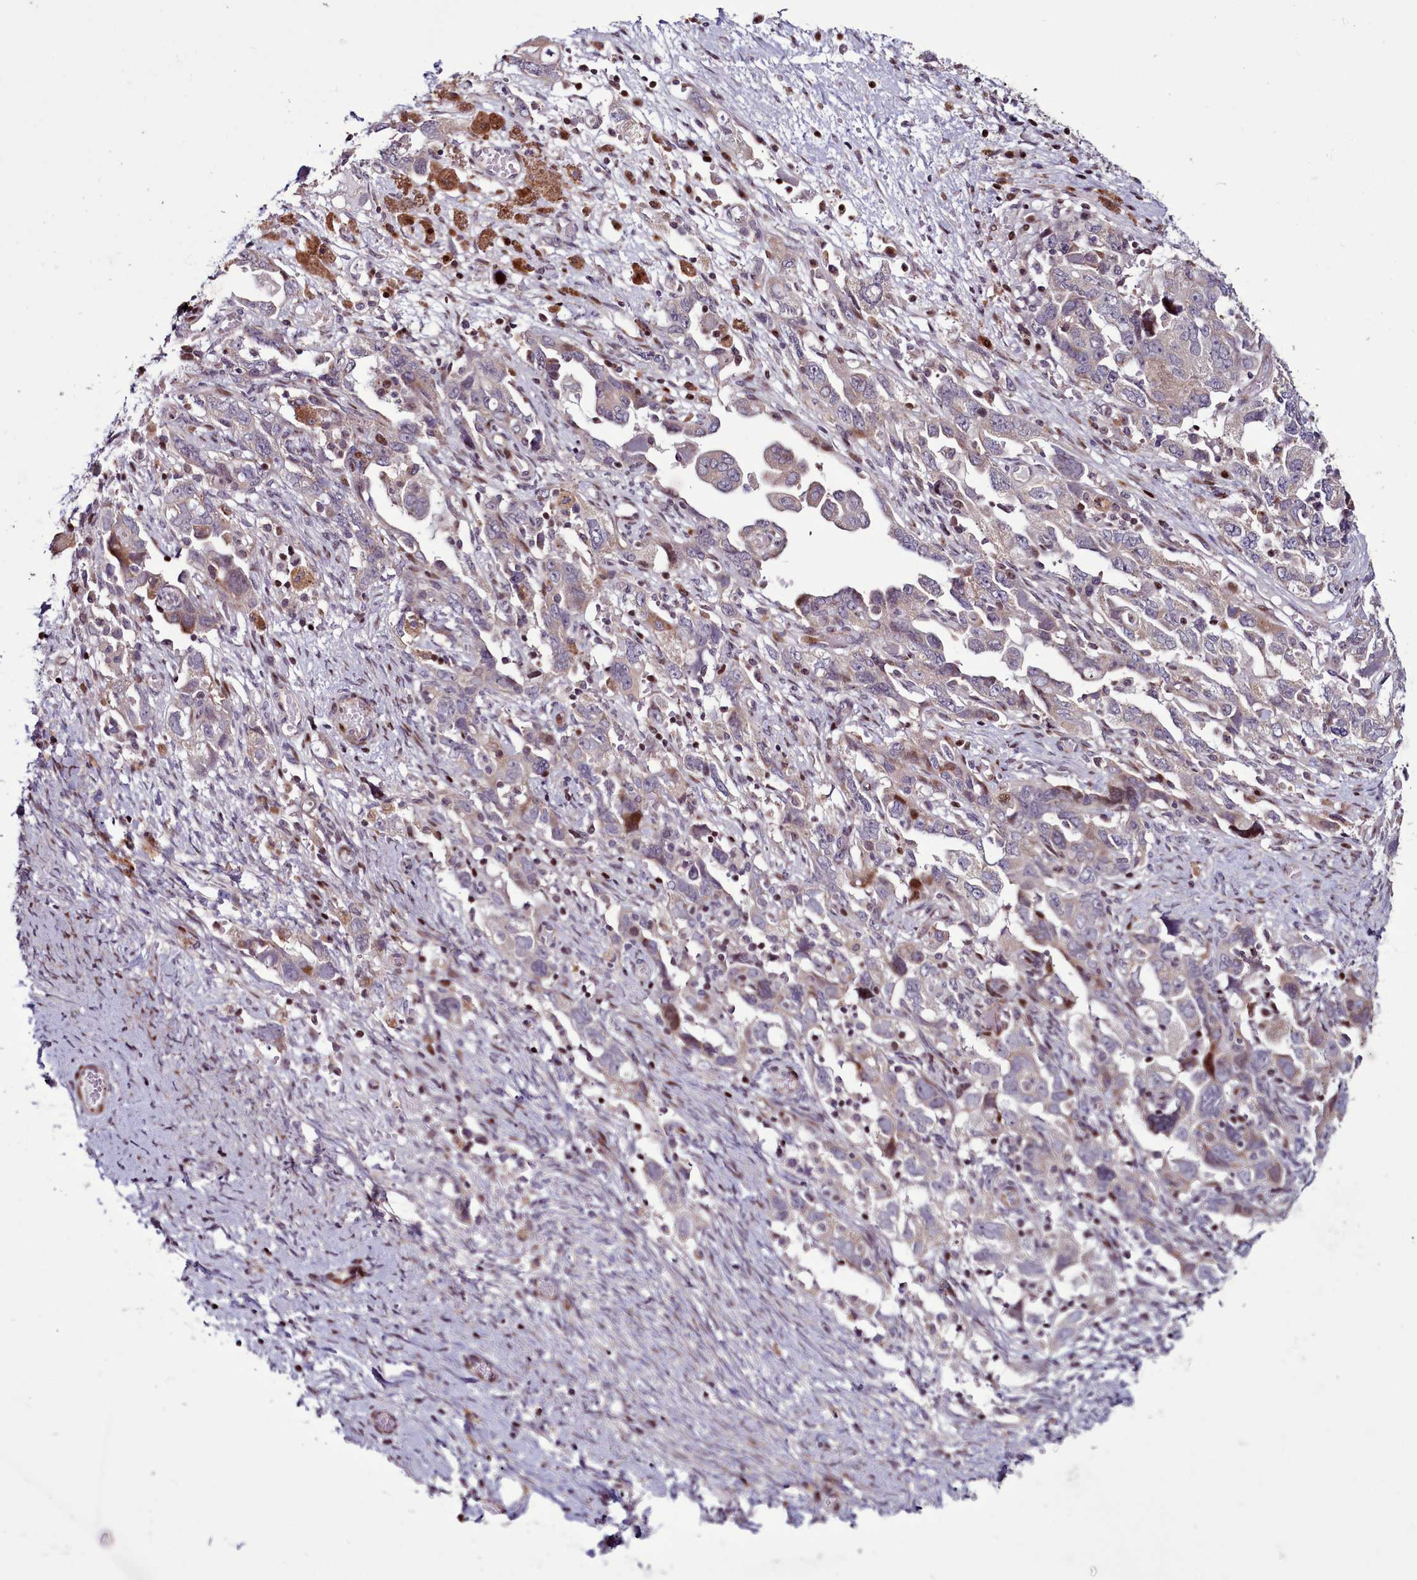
{"staining": {"intensity": "moderate", "quantity": "<25%", "location": "cytoplasmic/membranous"}, "tissue": "ovarian cancer", "cell_type": "Tumor cells", "image_type": "cancer", "snomed": [{"axis": "morphology", "description": "Carcinoma, NOS"}, {"axis": "morphology", "description": "Cystadenocarcinoma, serous, NOS"}, {"axis": "topography", "description": "Ovary"}], "caption": "Tumor cells display low levels of moderate cytoplasmic/membranous positivity in about <25% of cells in human serous cystadenocarcinoma (ovarian). The protein of interest is shown in brown color, while the nuclei are stained blue.", "gene": "WBP11", "patient": {"sex": "female", "age": 69}}